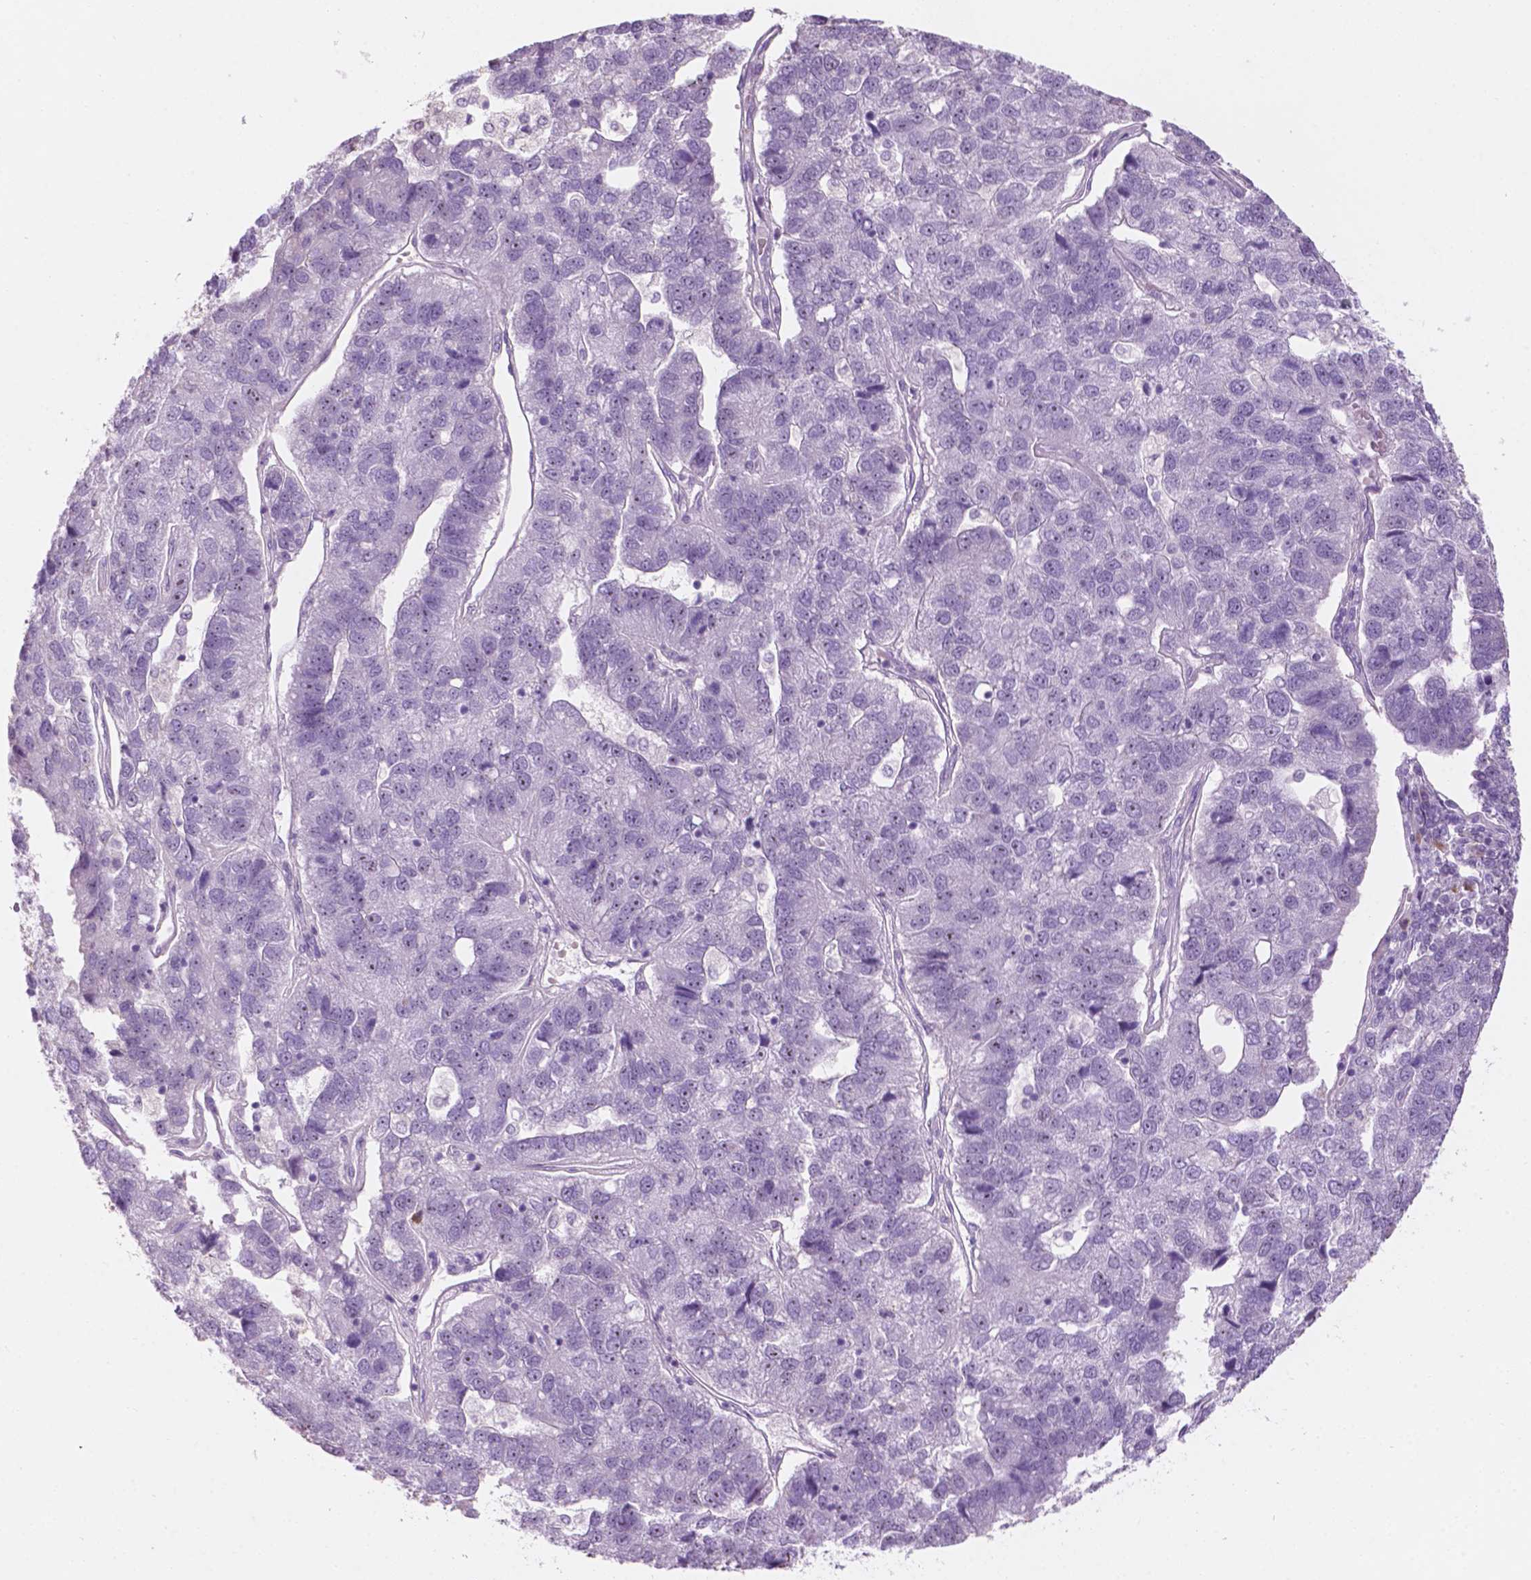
{"staining": {"intensity": "weak", "quantity": "<25%", "location": "nuclear"}, "tissue": "pancreatic cancer", "cell_type": "Tumor cells", "image_type": "cancer", "snomed": [{"axis": "morphology", "description": "Adenocarcinoma, NOS"}, {"axis": "topography", "description": "Pancreas"}], "caption": "DAB (3,3'-diaminobenzidine) immunohistochemical staining of pancreatic adenocarcinoma demonstrates no significant expression in tumor cells.", "gene": "ZNF853", "patient": {"sex": "female", "age": 61}}